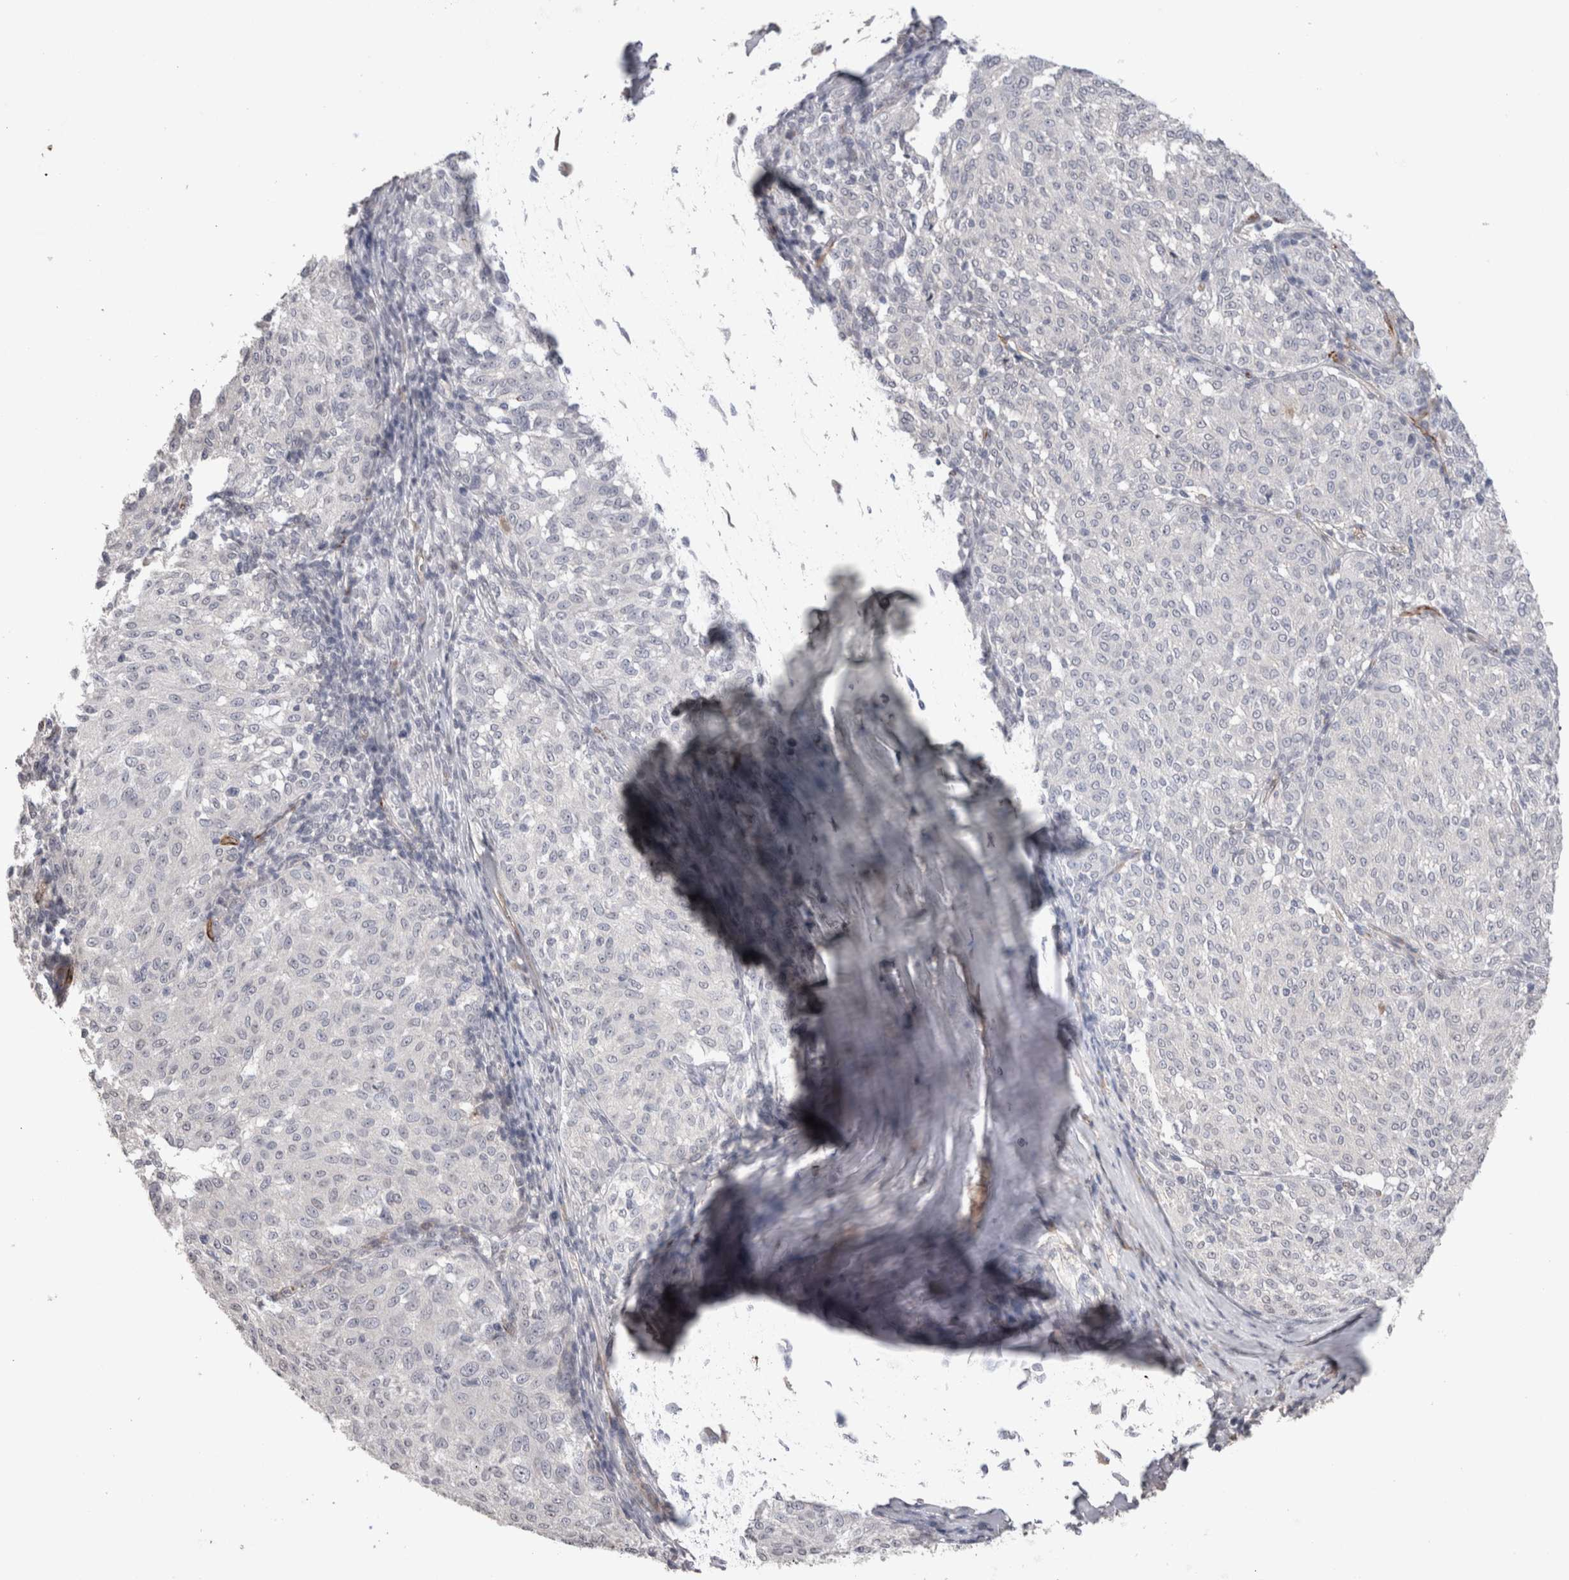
{"staining": {"intensity": "negative", "quantity": "none", "location": "none"}, "tissue": "melanoma", "cell_type": "Tumor cells", "image_type": "cancer", "snomed": [{"axis": "morphology", "description": "Malignant melanoma, NOS"}, {"axis": "topography", "description": "Skin"}], "caption": "This micrograph is of malignant melanoma stained with immunohistochemistry (IHC) to label a protein in brown with the nuclei are counter-stained blue. There is no expression in tumor cells.", "gene": "CDH13", "patient": {"sex": "female", "age": 72}}